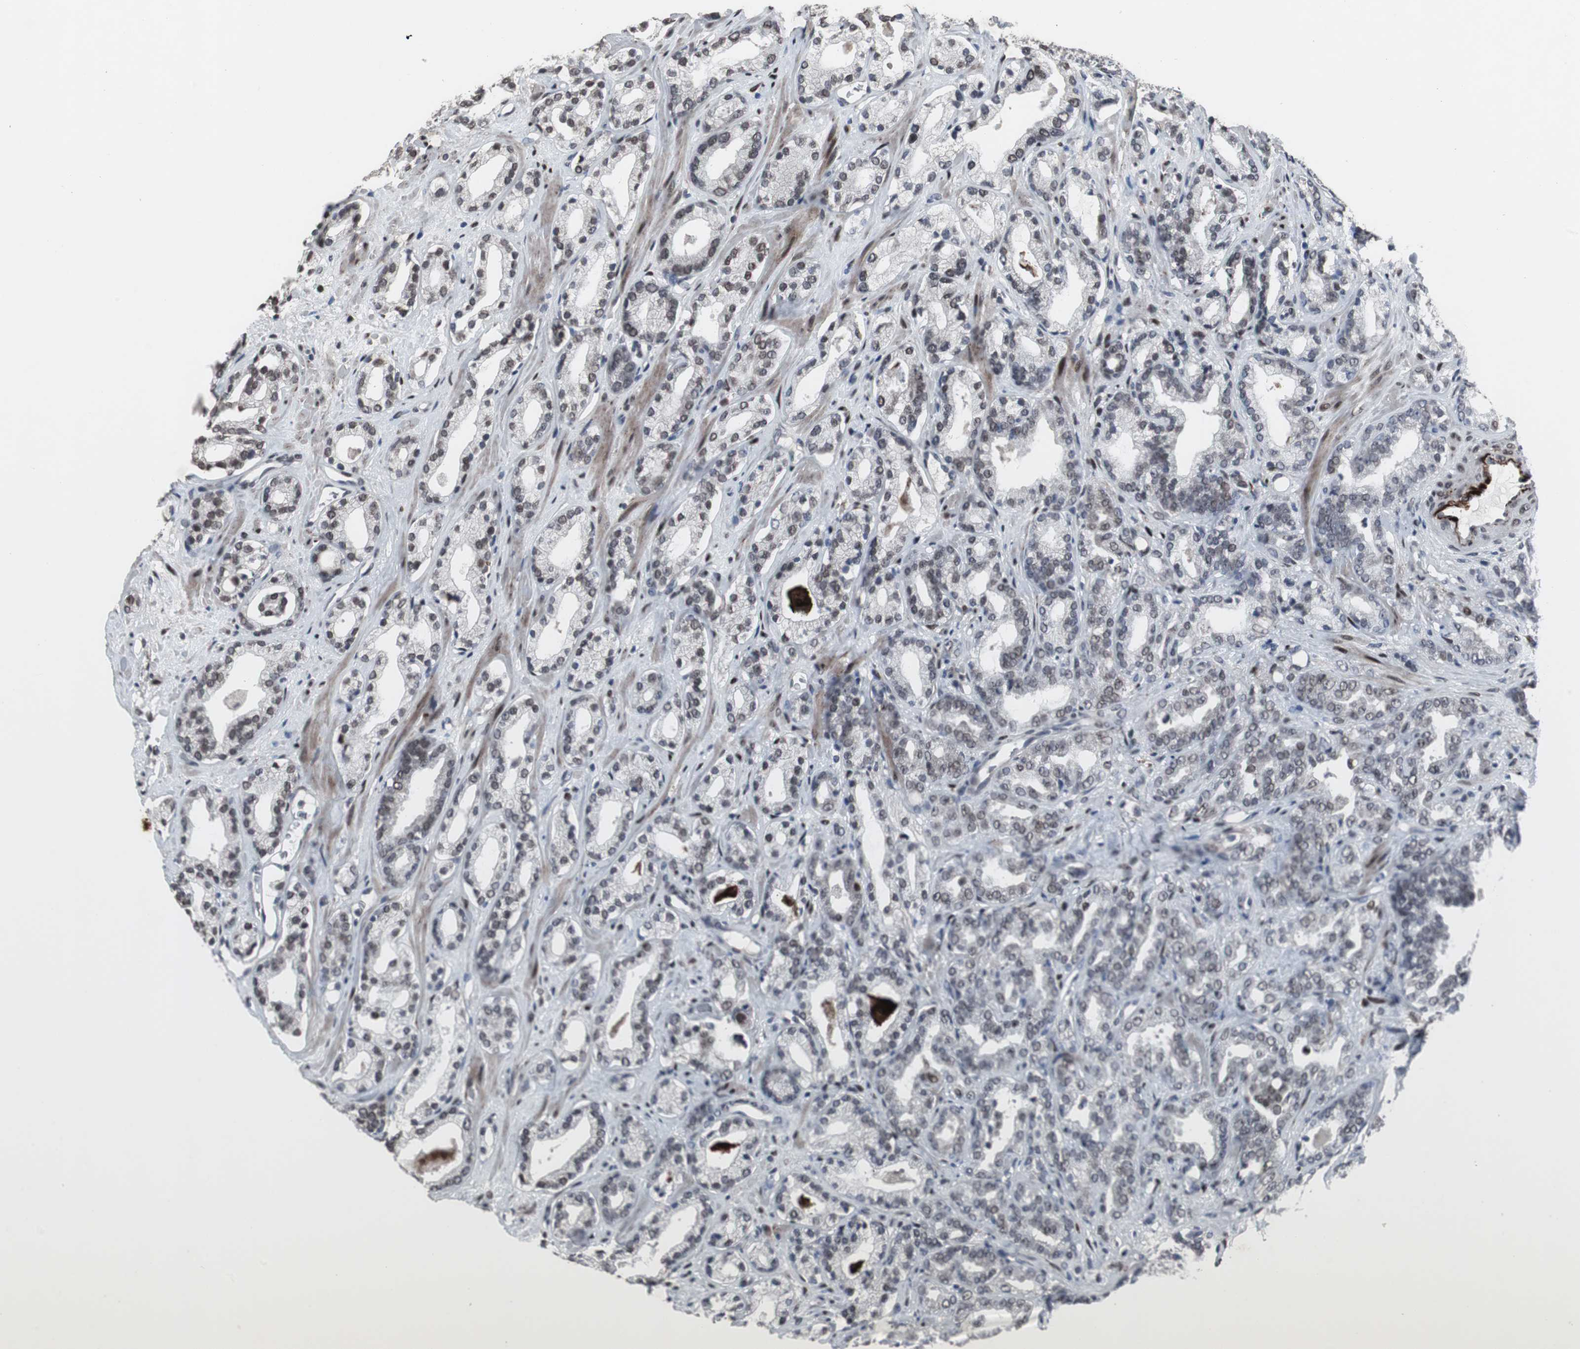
{"staining": {"intensity": "moderate", "quantity": ">75%", "location": "nuclear"}, "tissue": "prostate cancer", "cell_type": "Tumor cells", "image_type": "cancer", "snomed": [{"axis": "morphology", "description": "Adenocarcinoma, Low grade"}, {"axis": "topography", "description": "Prostate"}], "caption": "Immunohistochemical staining of prostate cancer reveals medium levels of moderate nuclear protein expression in approximately >75% of tumor cells. The protein is stained brown, and the nuclei are stained in blue (DAB IHC with brightfield microscopy, high magnification).", "gene": "FOXP4", "patient": {"sex": "male", "age": 63}}